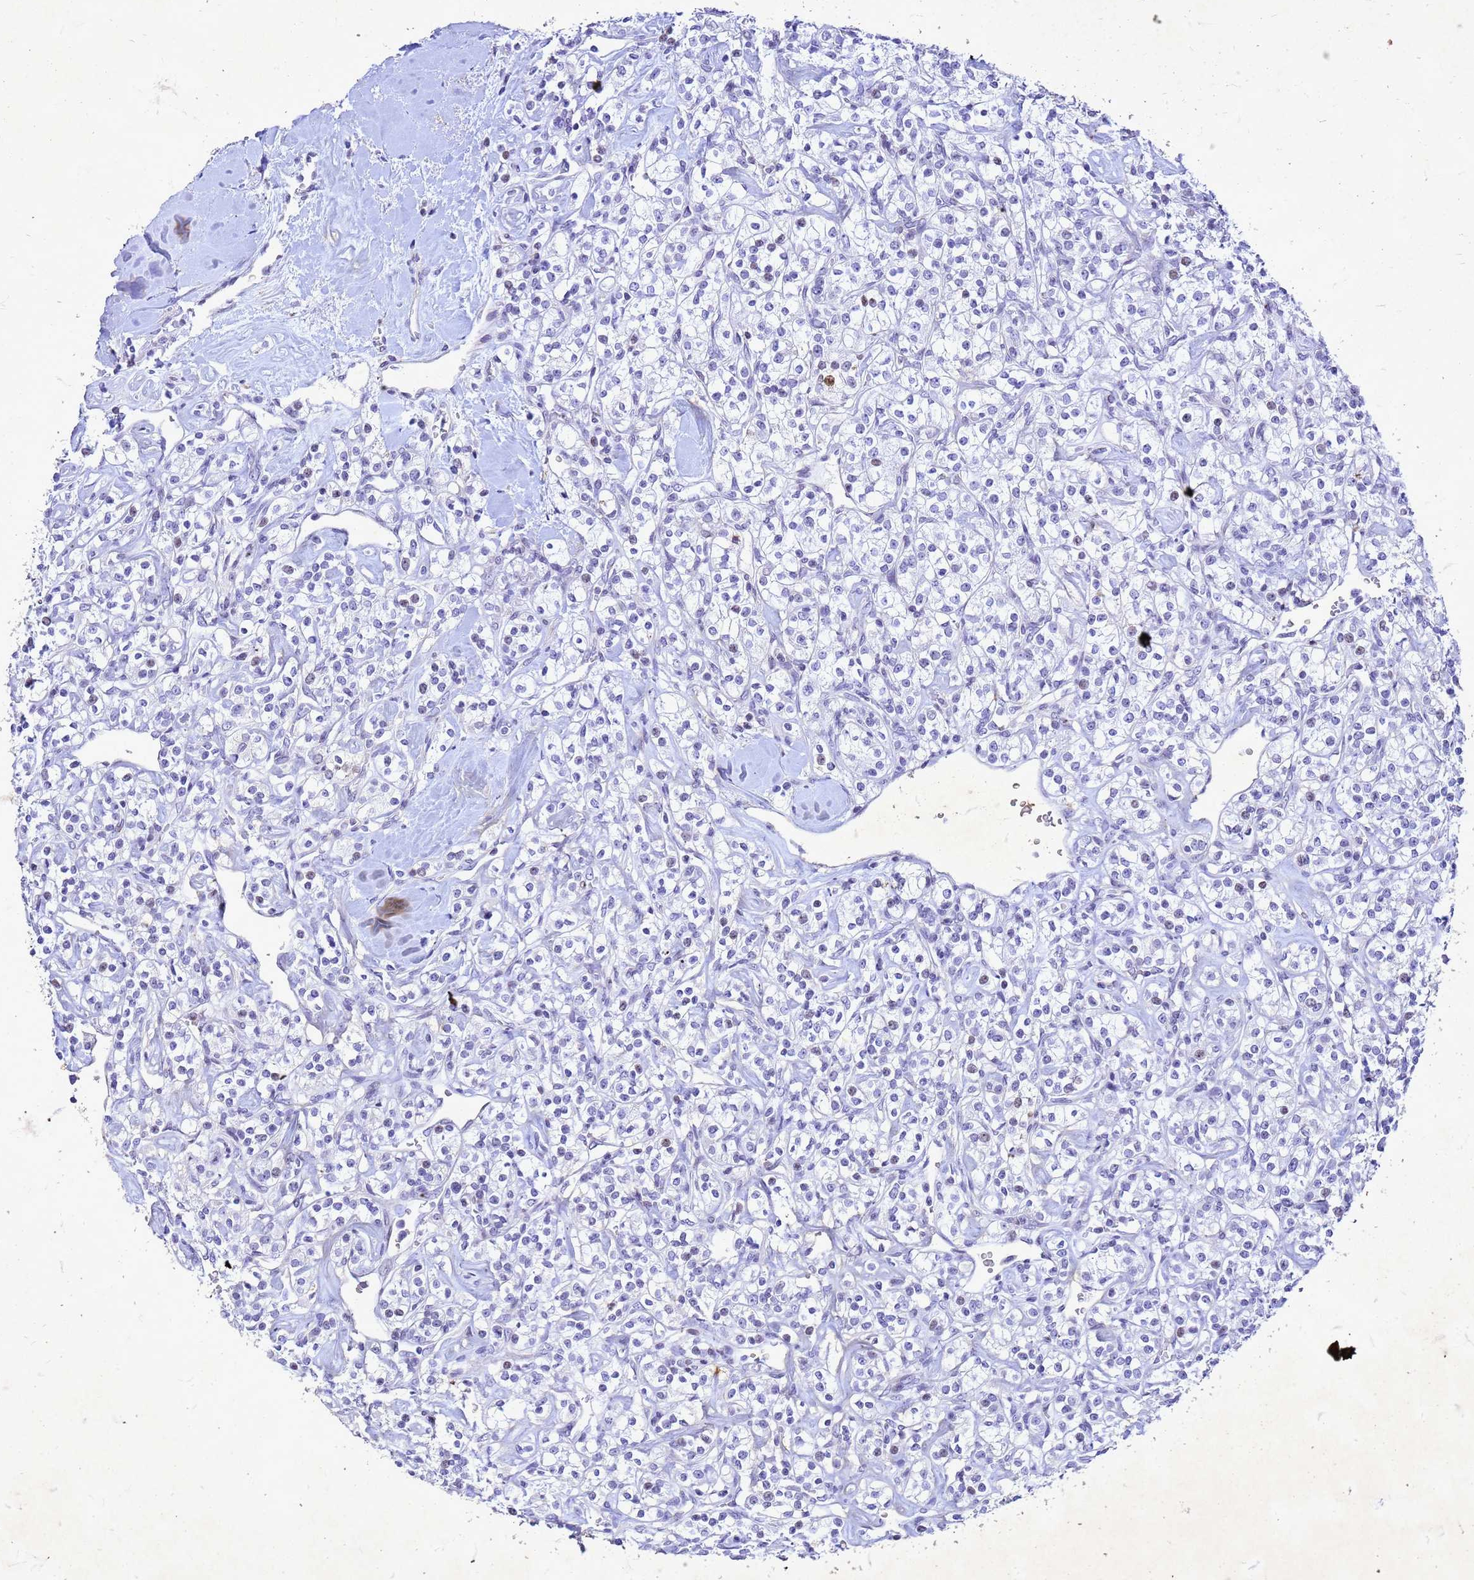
{"staining": {"intensity": "negative", "quantity": "none", "location": "none"}, "tissue": "renal cancer", "cell_type": "Tumor cells", "image_type": "cancer", "snomed": [{"axis": "morphology", "description": "Adenocarcinoma, NOS"}, {"axis": "topography", "description": "Kidney"}], "caption": "DAB immunohistochemical staining of human renal cancer reveals no significant staining in tumor cells.", "gene": "COPS9", "patient": {"sex": "male", "age": 77}}